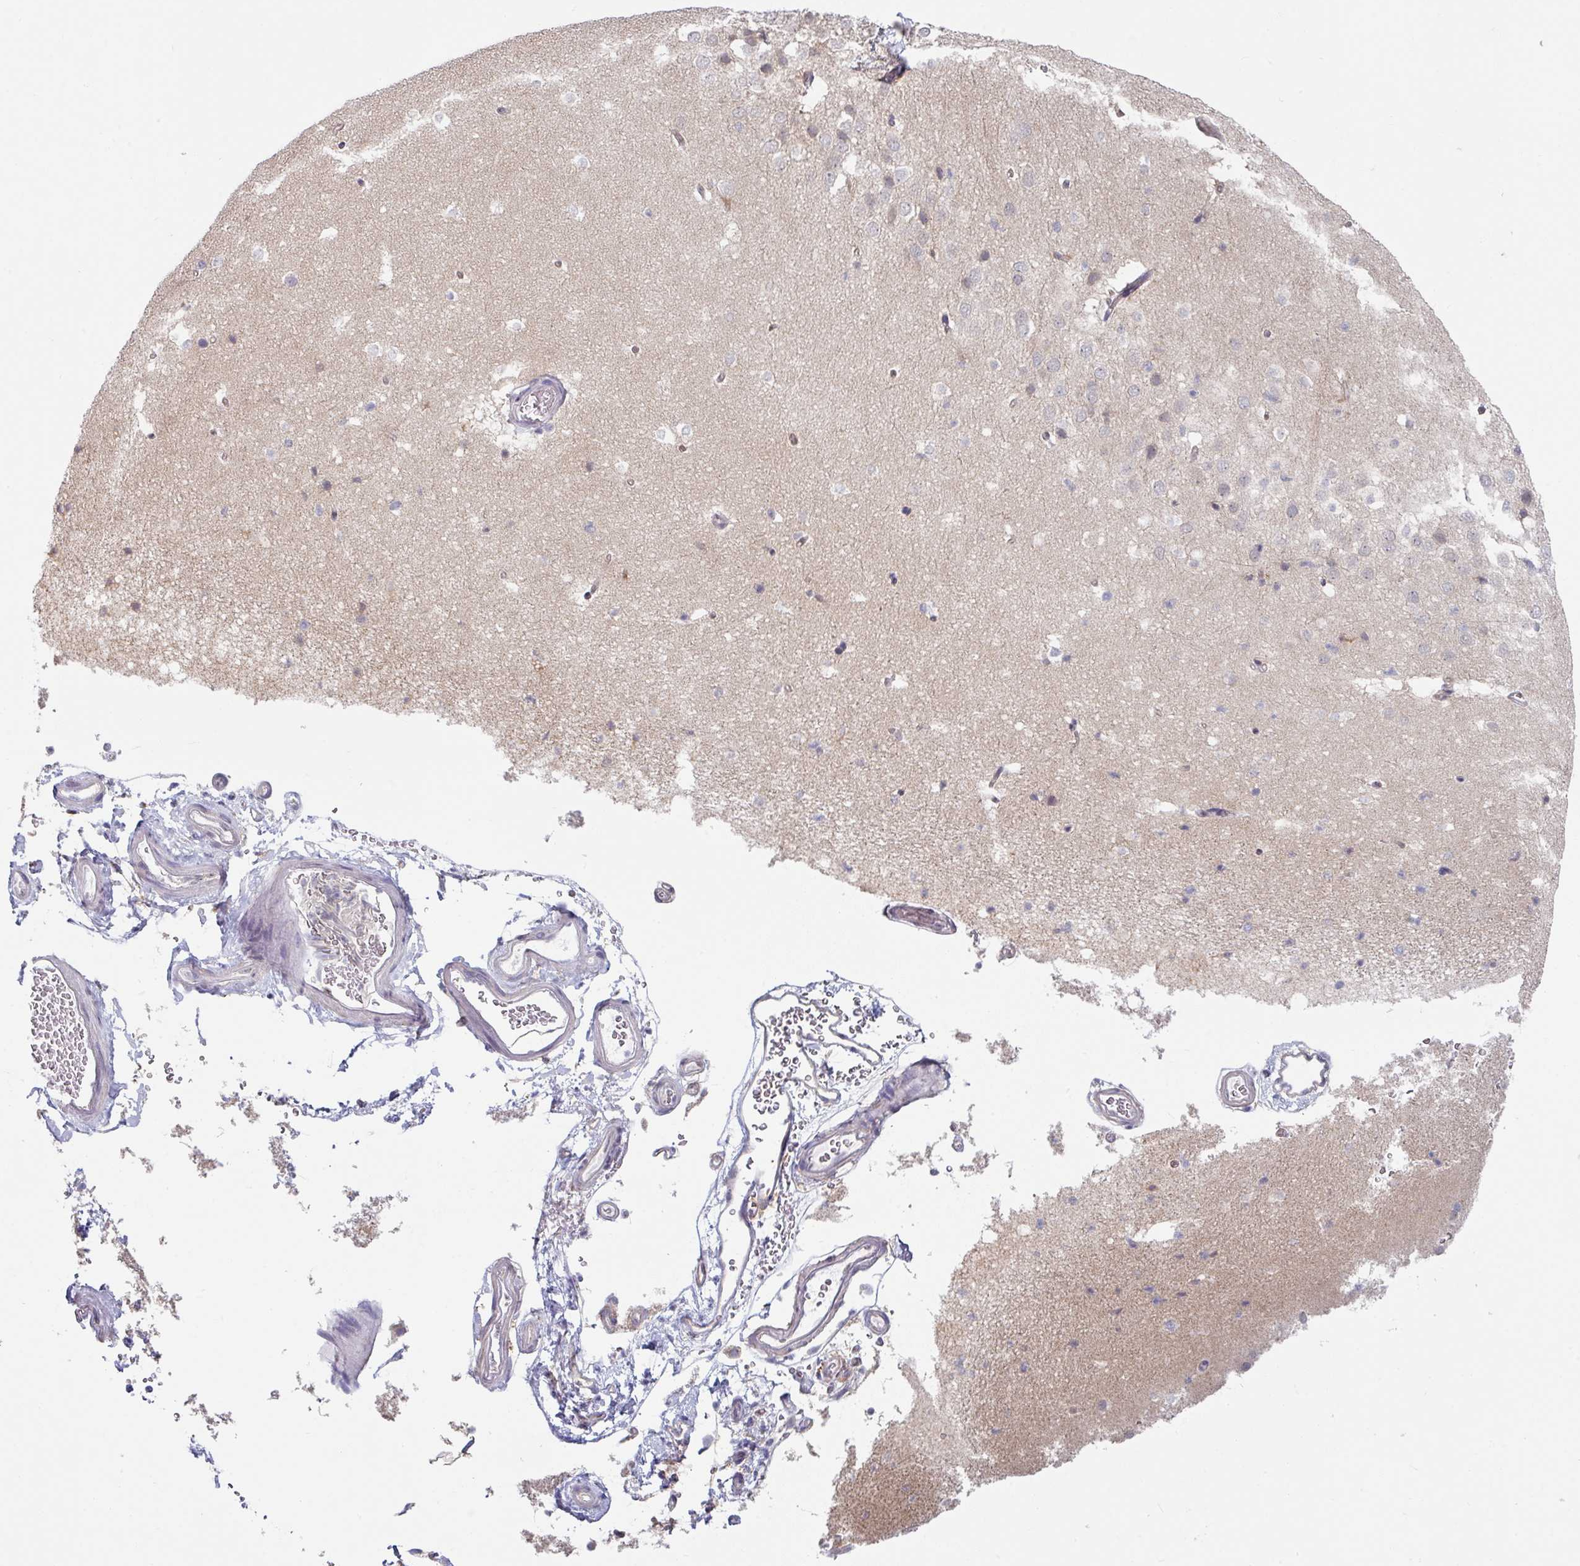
{"staining": {"intensity": "negative", "quantity": "none", "location": "none"}, "tissue": "hippocampus", "cell_type": "Glial cells", "image_type": "normal", "snomed": [{"axis": "morphology", "description": "Normal tissue, NOS"}, {"axis": "topography", "description": "Hippocampus"}], "caption": "High power microscopy photomicrograph of an immunohistochemistry photomicrograph of unremarkable hippocampus, revealing no significant positivity in glial cells.", "gene": "TMED5", "patient": {"sex": "male", "age": 37}}